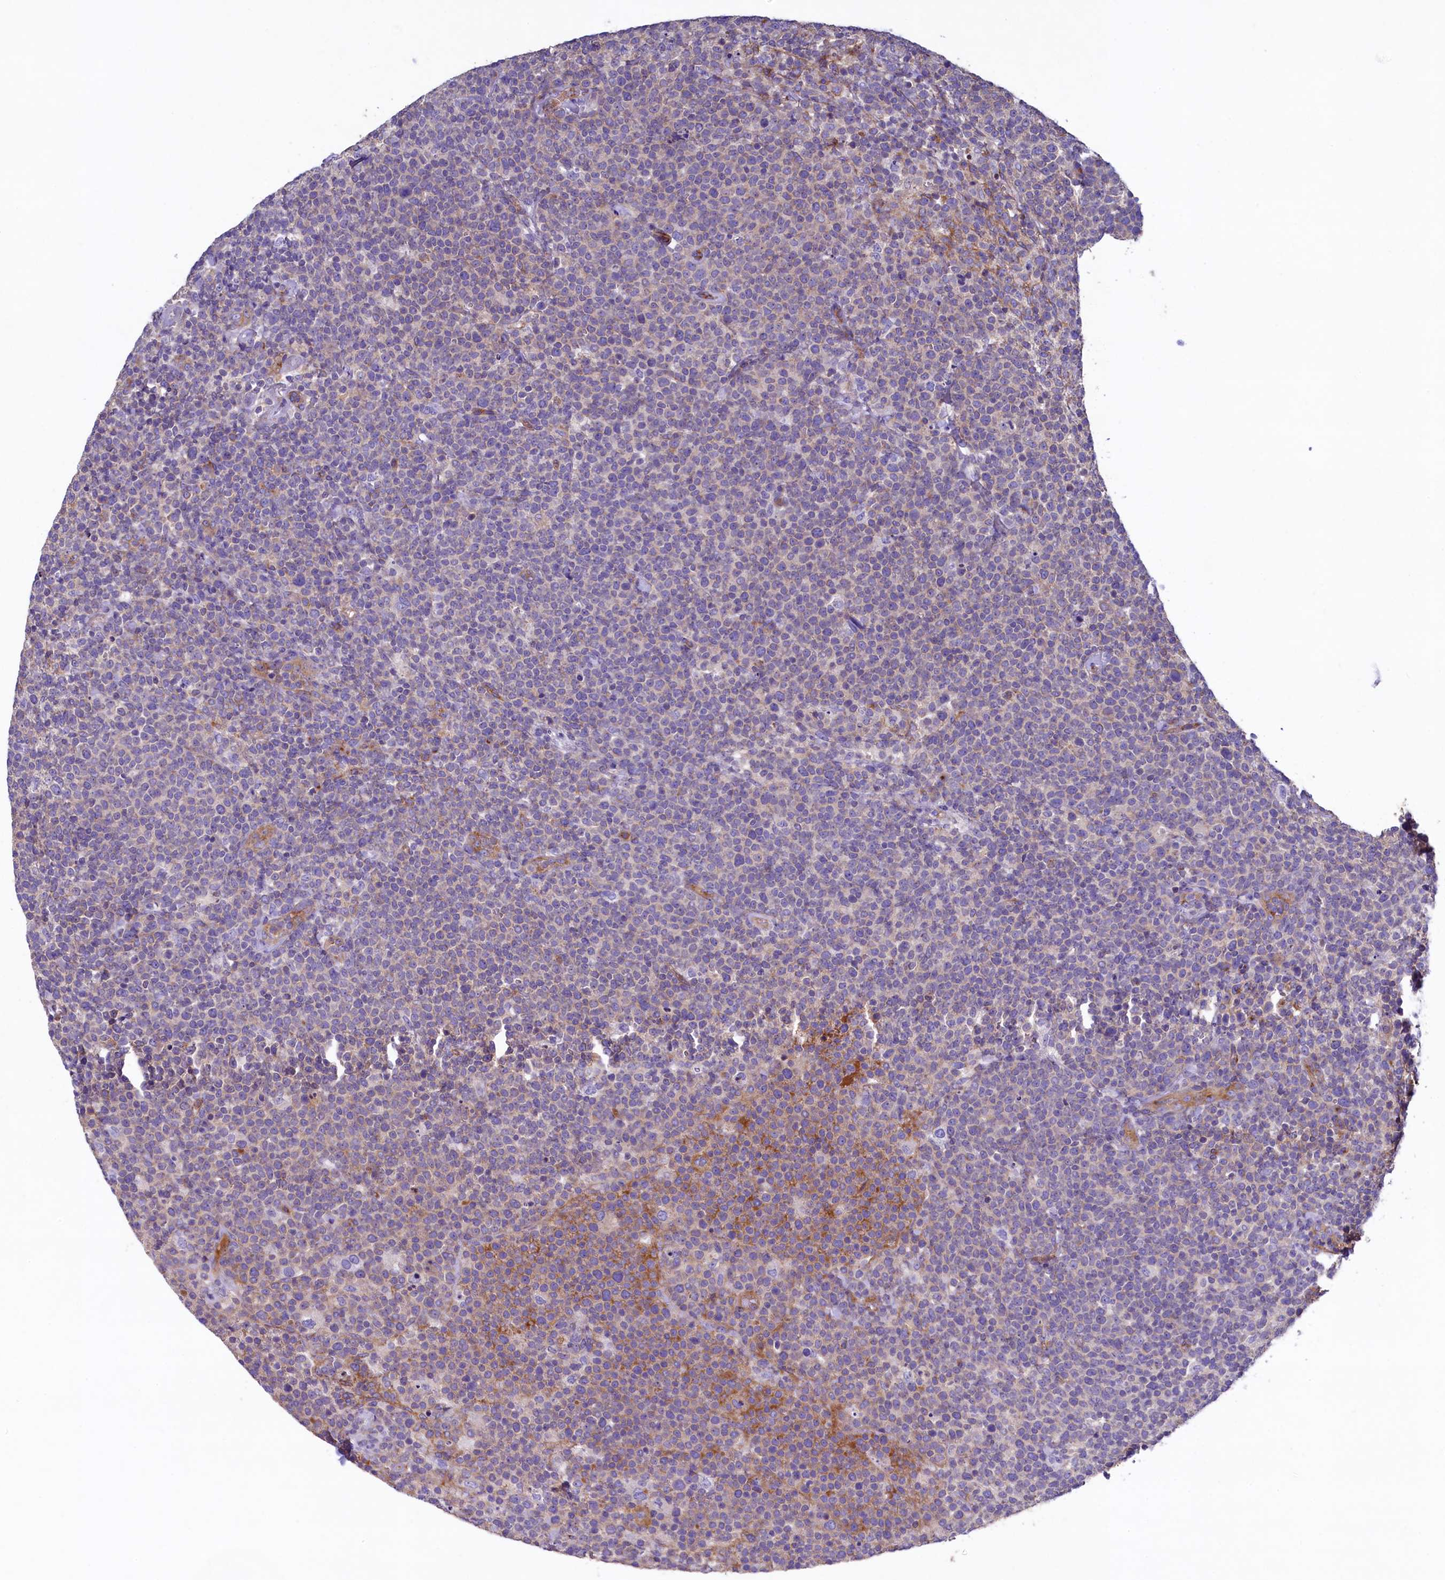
{"staining": {"intensity": "weak", "quantity": "<25%", "location": "cytoplasmic/membranous"}, "tissue": "lymphoma", "cell_type": "Tumor cells", "image_type": "cancer", "snomed": [{"axis": "morphology", "description": "Malignant lymphoma, non-Hodgkin's type, High grade"}, {"axis": "topography", "description": "Lymph node"}], "caption": "IHC of human malignant lymphoma, non-Hodgkin's type (high-grade) demonstrates no staining in tumor cells.", "gene": "GPR21", "patient": {"sex": "male", "age": 61}}